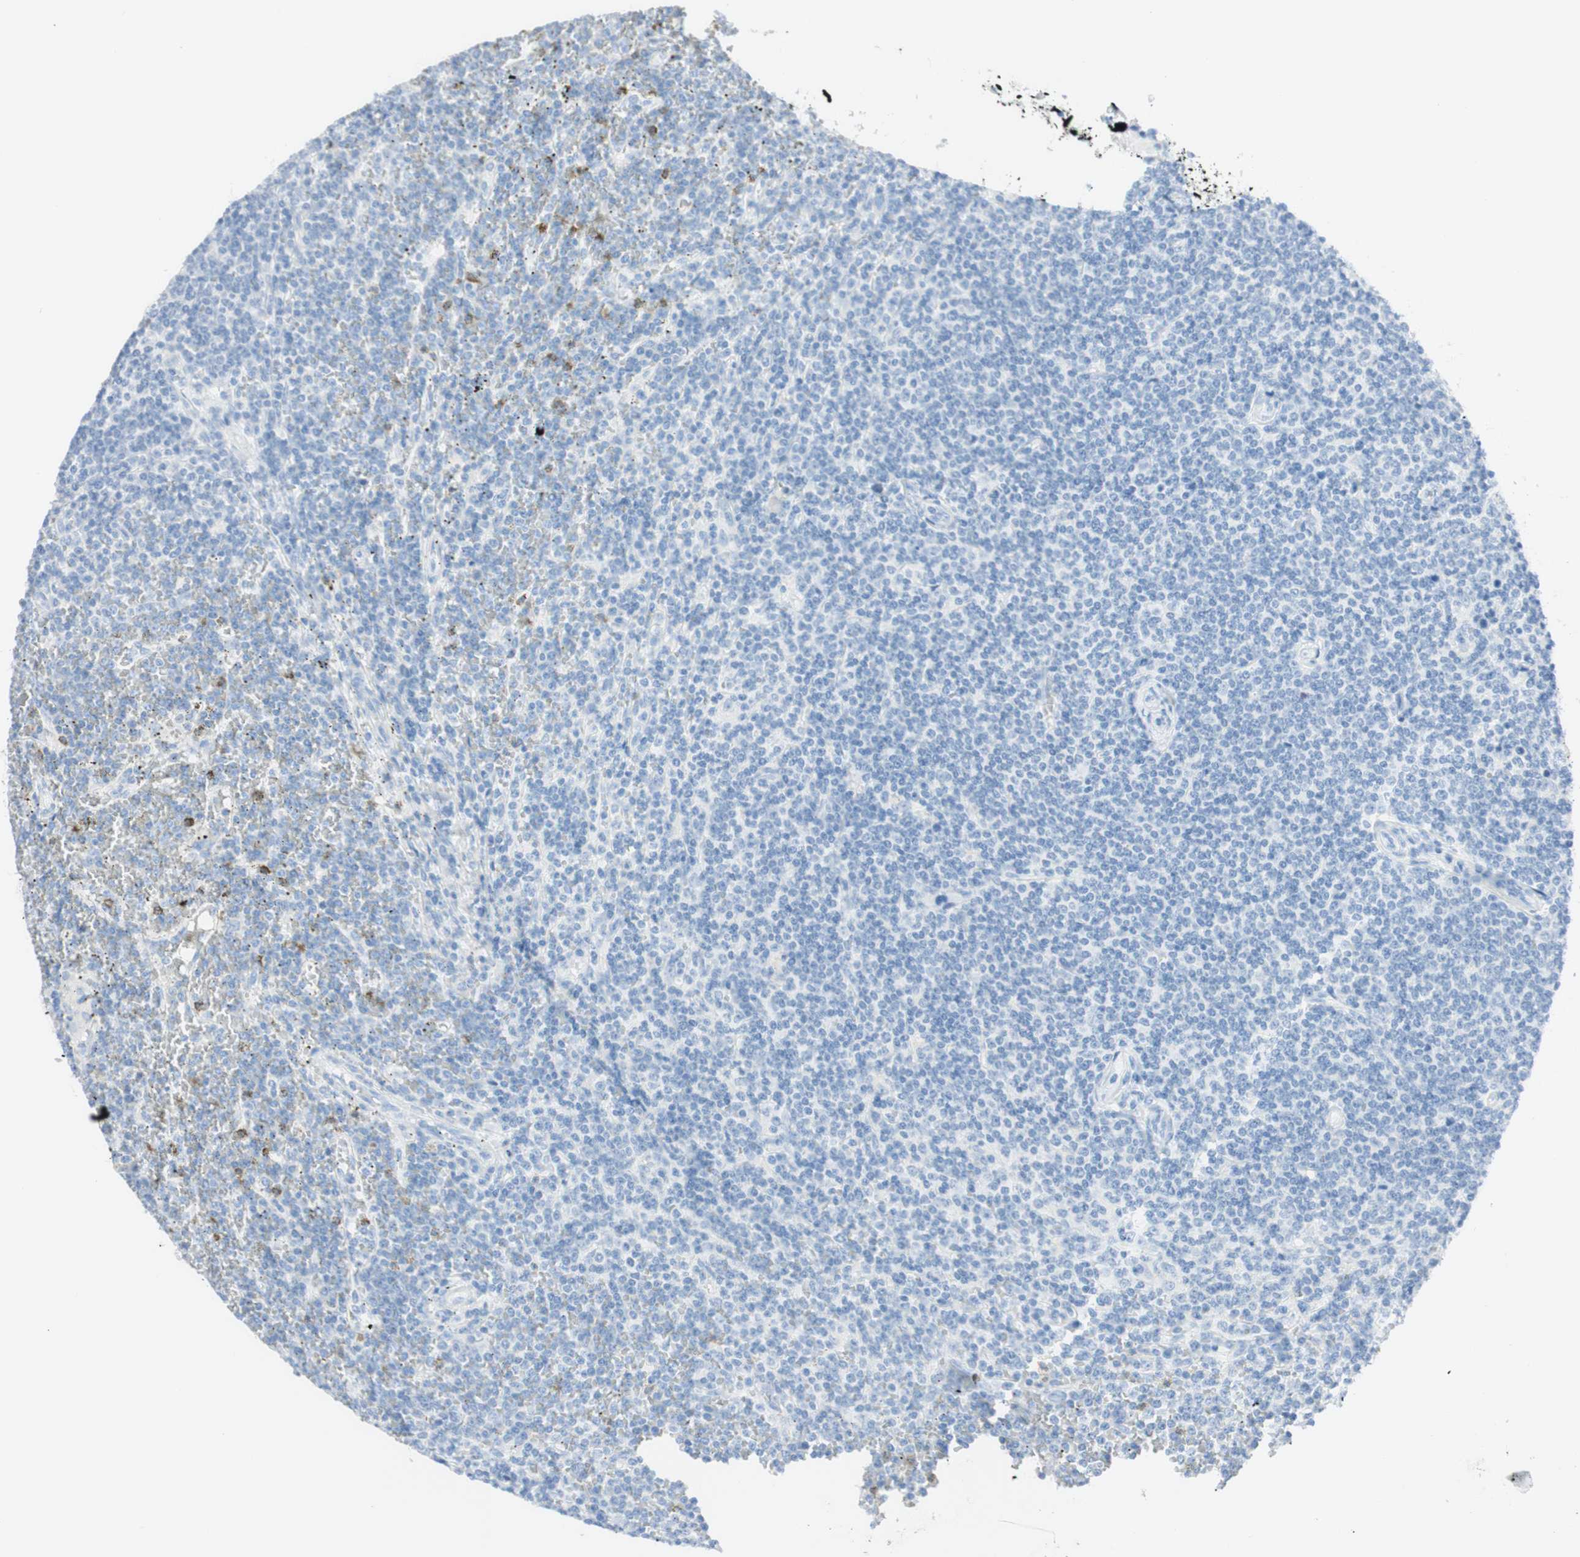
{"staining": {"intensity": "negative", "quantity": "none", "location": "none"}, "tissue": "lymphoma", "cell_type": "Tumor cells", "image_type": "cancer", "snomed": [{"axis": "morphology", "description": "Malignant lymphoma, non-Hodgkin's type, Low grade"}, {"axis": "topography", "description": "Spleen"}], "caption": "This is an immunohistochemistry (IHC) image of malignant lymphoma, non-Hodgkin's type (low-grade). There is no expression in tumor cells.", "gene": "TPO", "patient": {"sex": "female", "age": 19}}